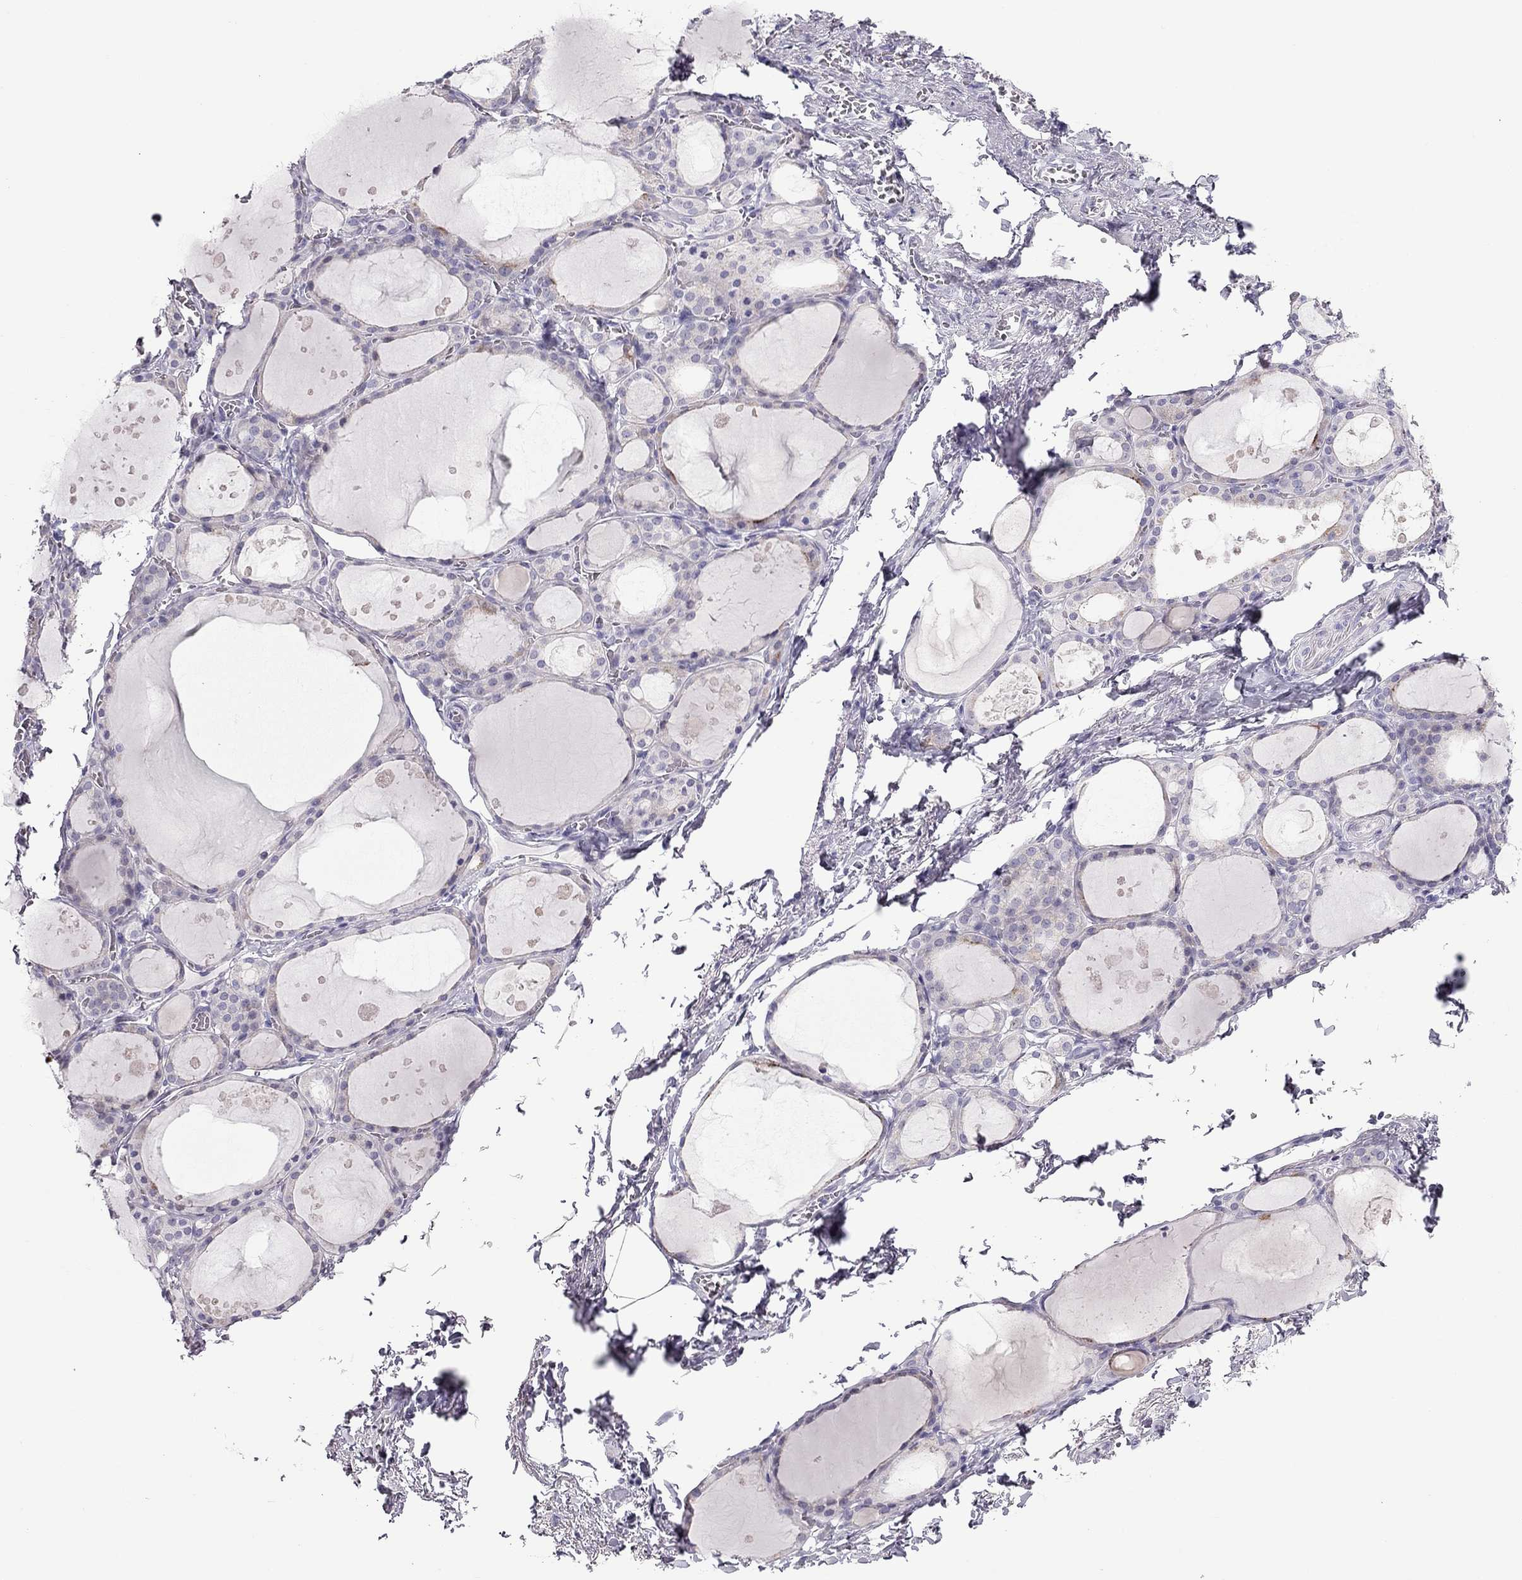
{"staining": {"intensity": "negative", "quantity": "none", "location": "none"}, "tissue": "thyroid gland", "cell_type": "Glandular cells", "image_type": "normal", "snomed": [{"axis": "morphology", "description": "Normal tissue, NOS"}, {"axis": "topography", "description": "Thyroid gland"}], "caption": "IHC of benign thyroid gland shows no expression in glandular cells. (Brightfield microscopy of DAB immunohistochemistry (IHC) at high magnification).", "gene": "TEX14", "patient": {"sex": "male", "age": 68}}